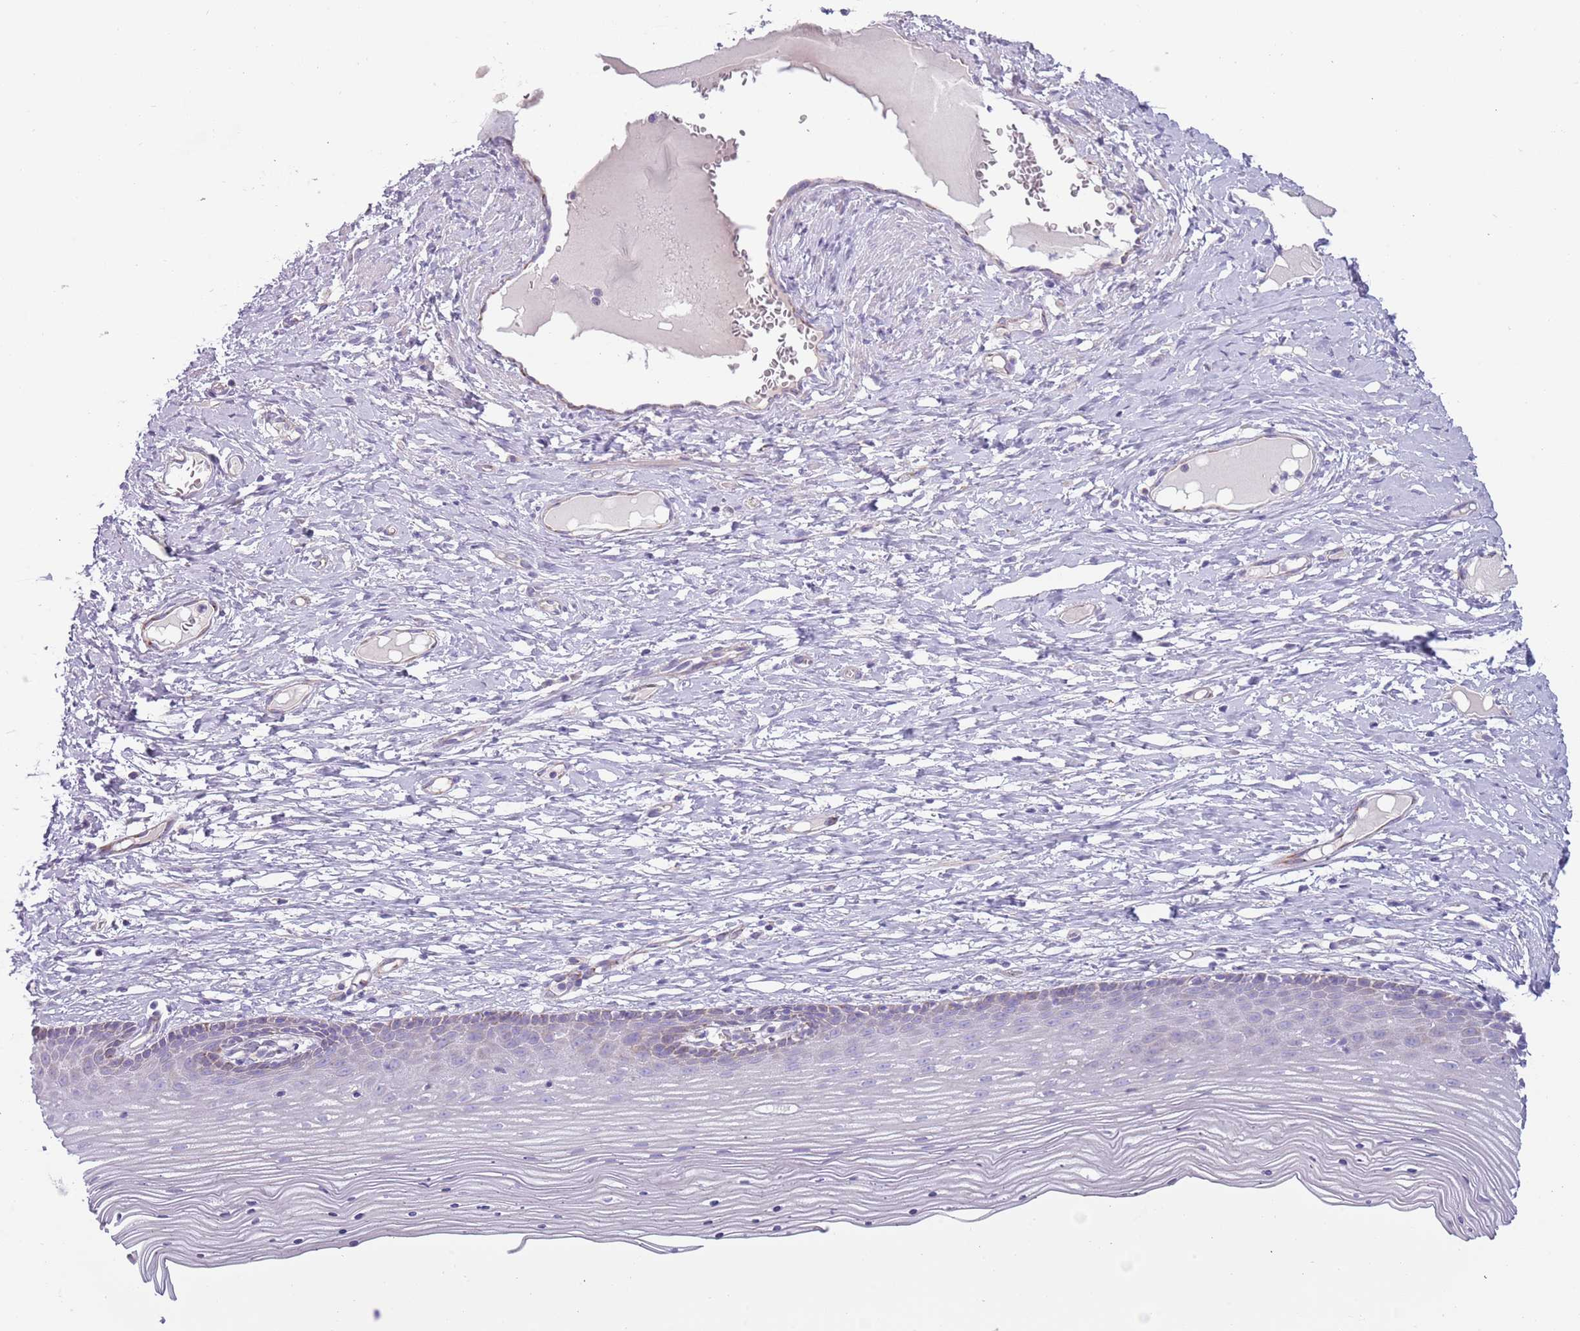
{"staining": {"intensity": "negative", "quantity": "none", "location": "none"}, "tissue": "cervix", "cell_type": "Glandular cells", "image_type": "normal", "snomed": [{"axis": "morphology", "description": "Normal tissue, NOS"}, {"axis": "topography", "description": "Cervix"}], "caption": "Human cervix stained for a protein using IHC reveals no expression in glandular cells.", "gene": "RNF222", "patient": {"sex": "female", "age": 42}}